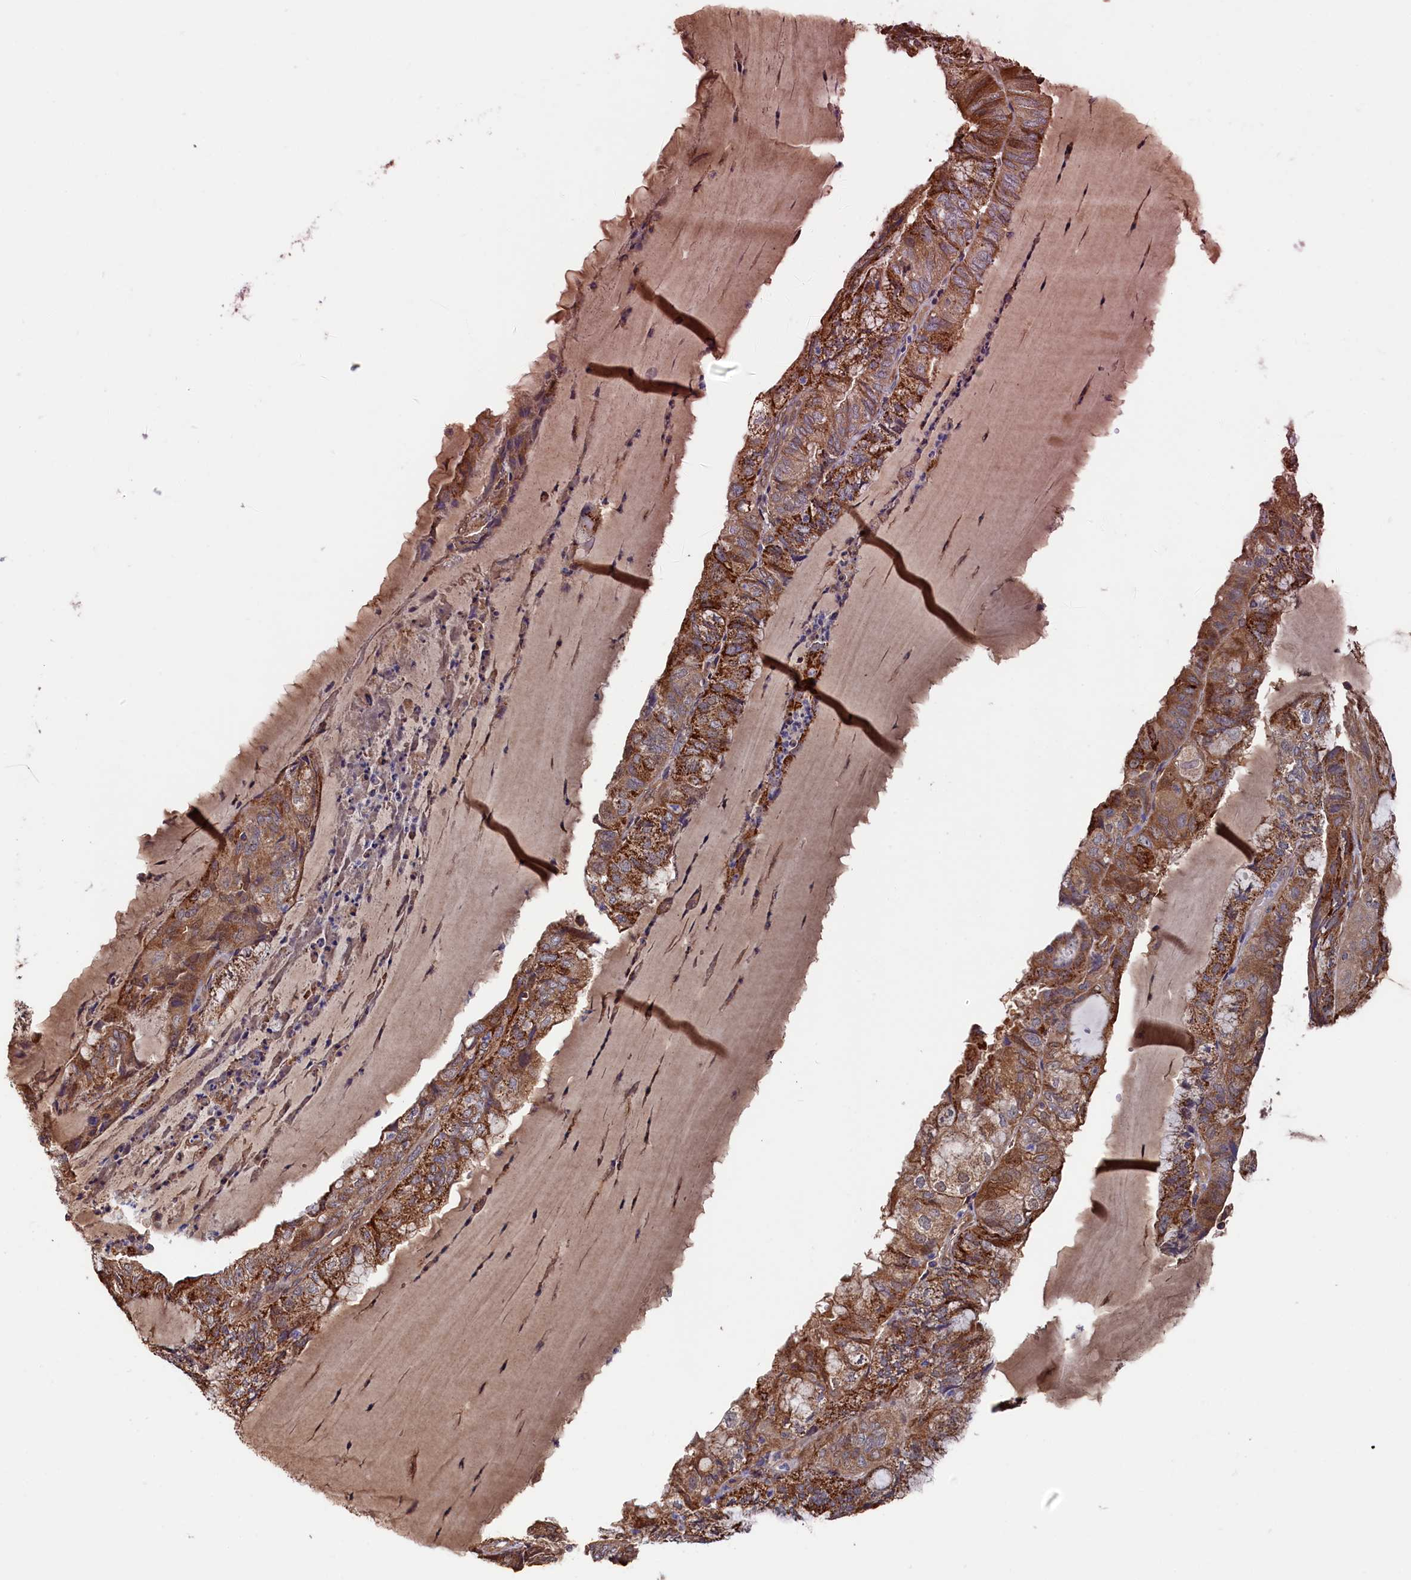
{"staining": {"intensity": "moderate", "quantity": "25%-75%", "location": "cytoplasmic/membranous"}, "tissue": "endometrial cancer", "cell_type": "Tumor cells", "image_type": "cancer", "snomed": [{"axis": "morphology", "description": "Adenocarcinoma, NOS"}, {"axis": "topography", "description": "Endometrium"}], "caption": "A photomicrograph showing moderate cytoplasmic/membranous expression in approximately 25%-75% of tumor cells in endometrial cancer, as visualized by brown immunohistochemical staining.", "gene": "SLC12A4", "patient": {"sex": "female", "age": 81}}